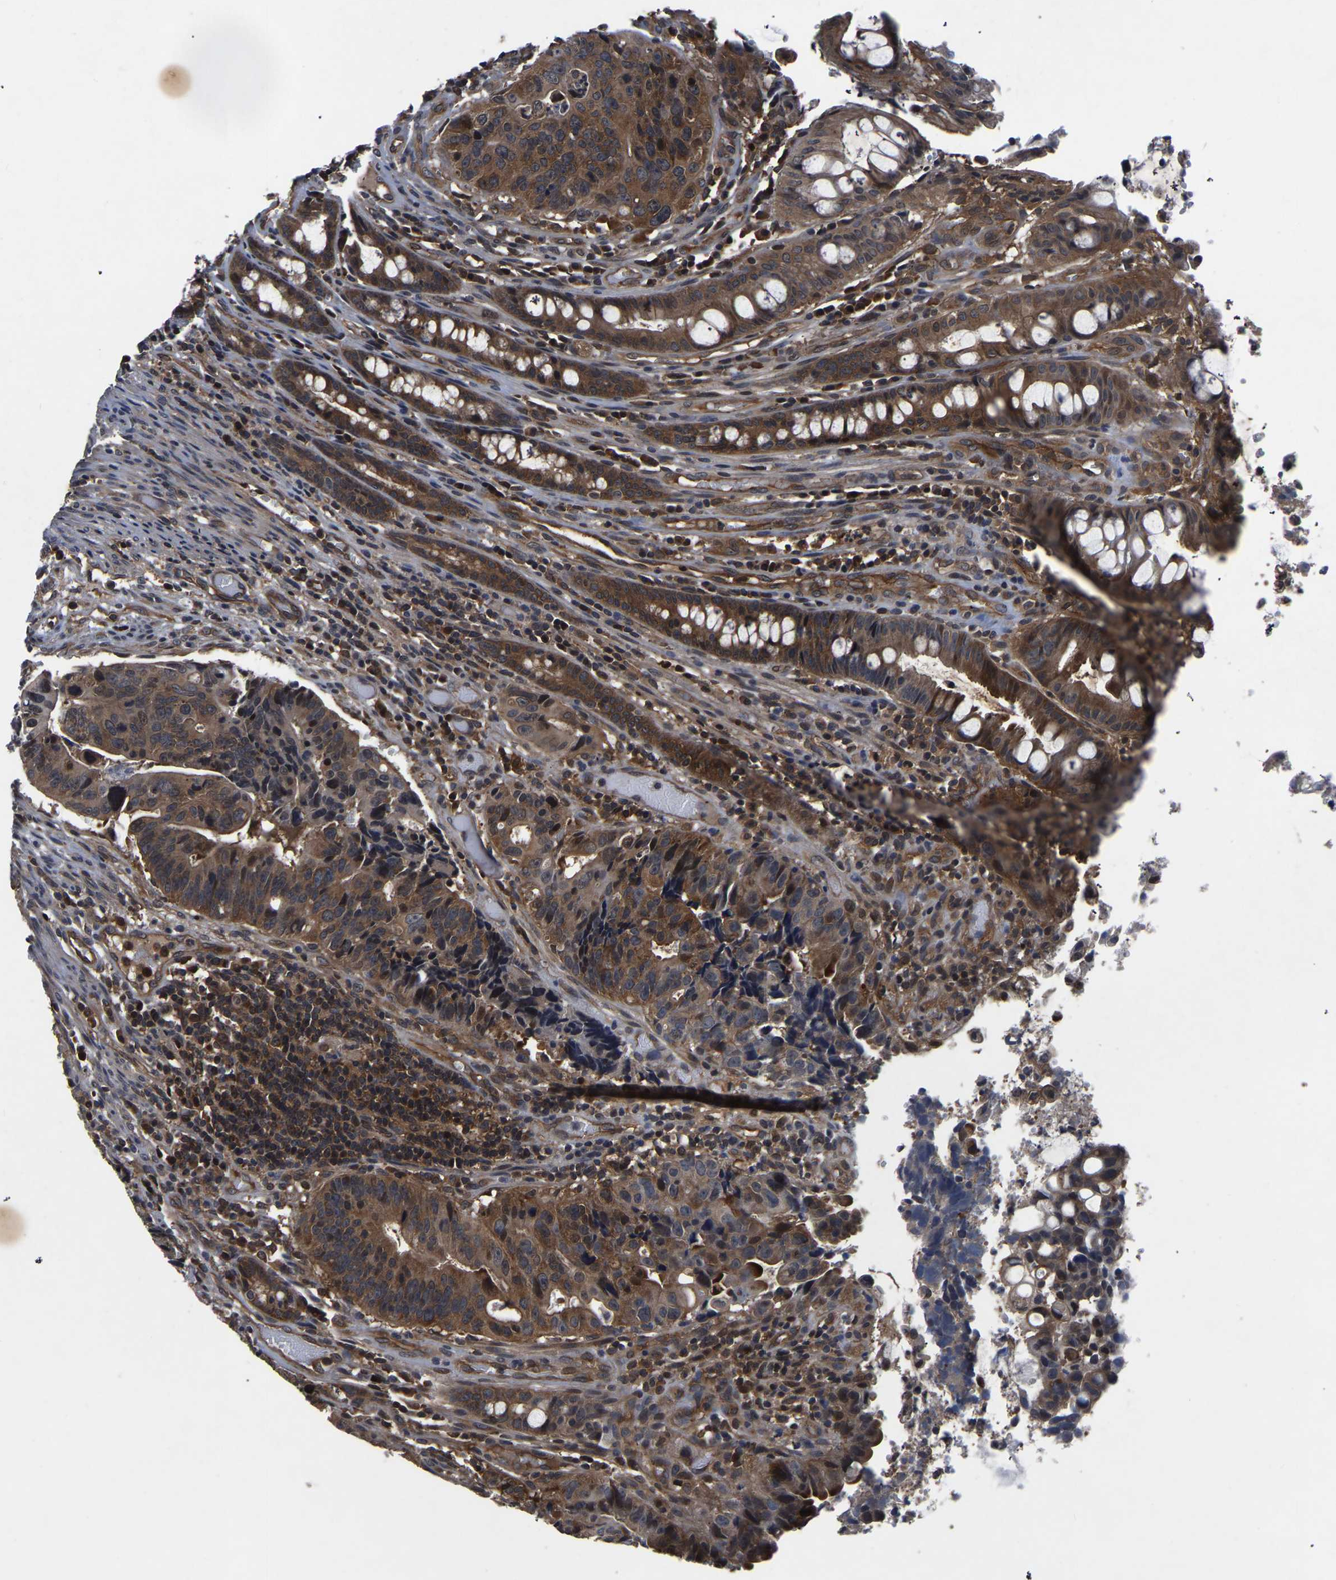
{"staining": {"intensity": "moderate", "quantity": ">75%", "location": "cytoplasmic/membranous"}, "tissue": "colorectal cancer", "cell_type": "Tumor cells", "image_type": "cancer", "snomed": [{"axis": "morphology", "description": "Adenocarcinoma, NOS"}, {"axis": "topography", "description": "Colon"}], "caption": "Brown immunohistochemical staining in human colorectal adenocarcinoma displays moderate cytoplasmic/membranous expression in approximately >75% of tumor cells. Nuclei are stained in blue.", "gene": "FGD5", "patient": {"sex": "female", "age": 57}}